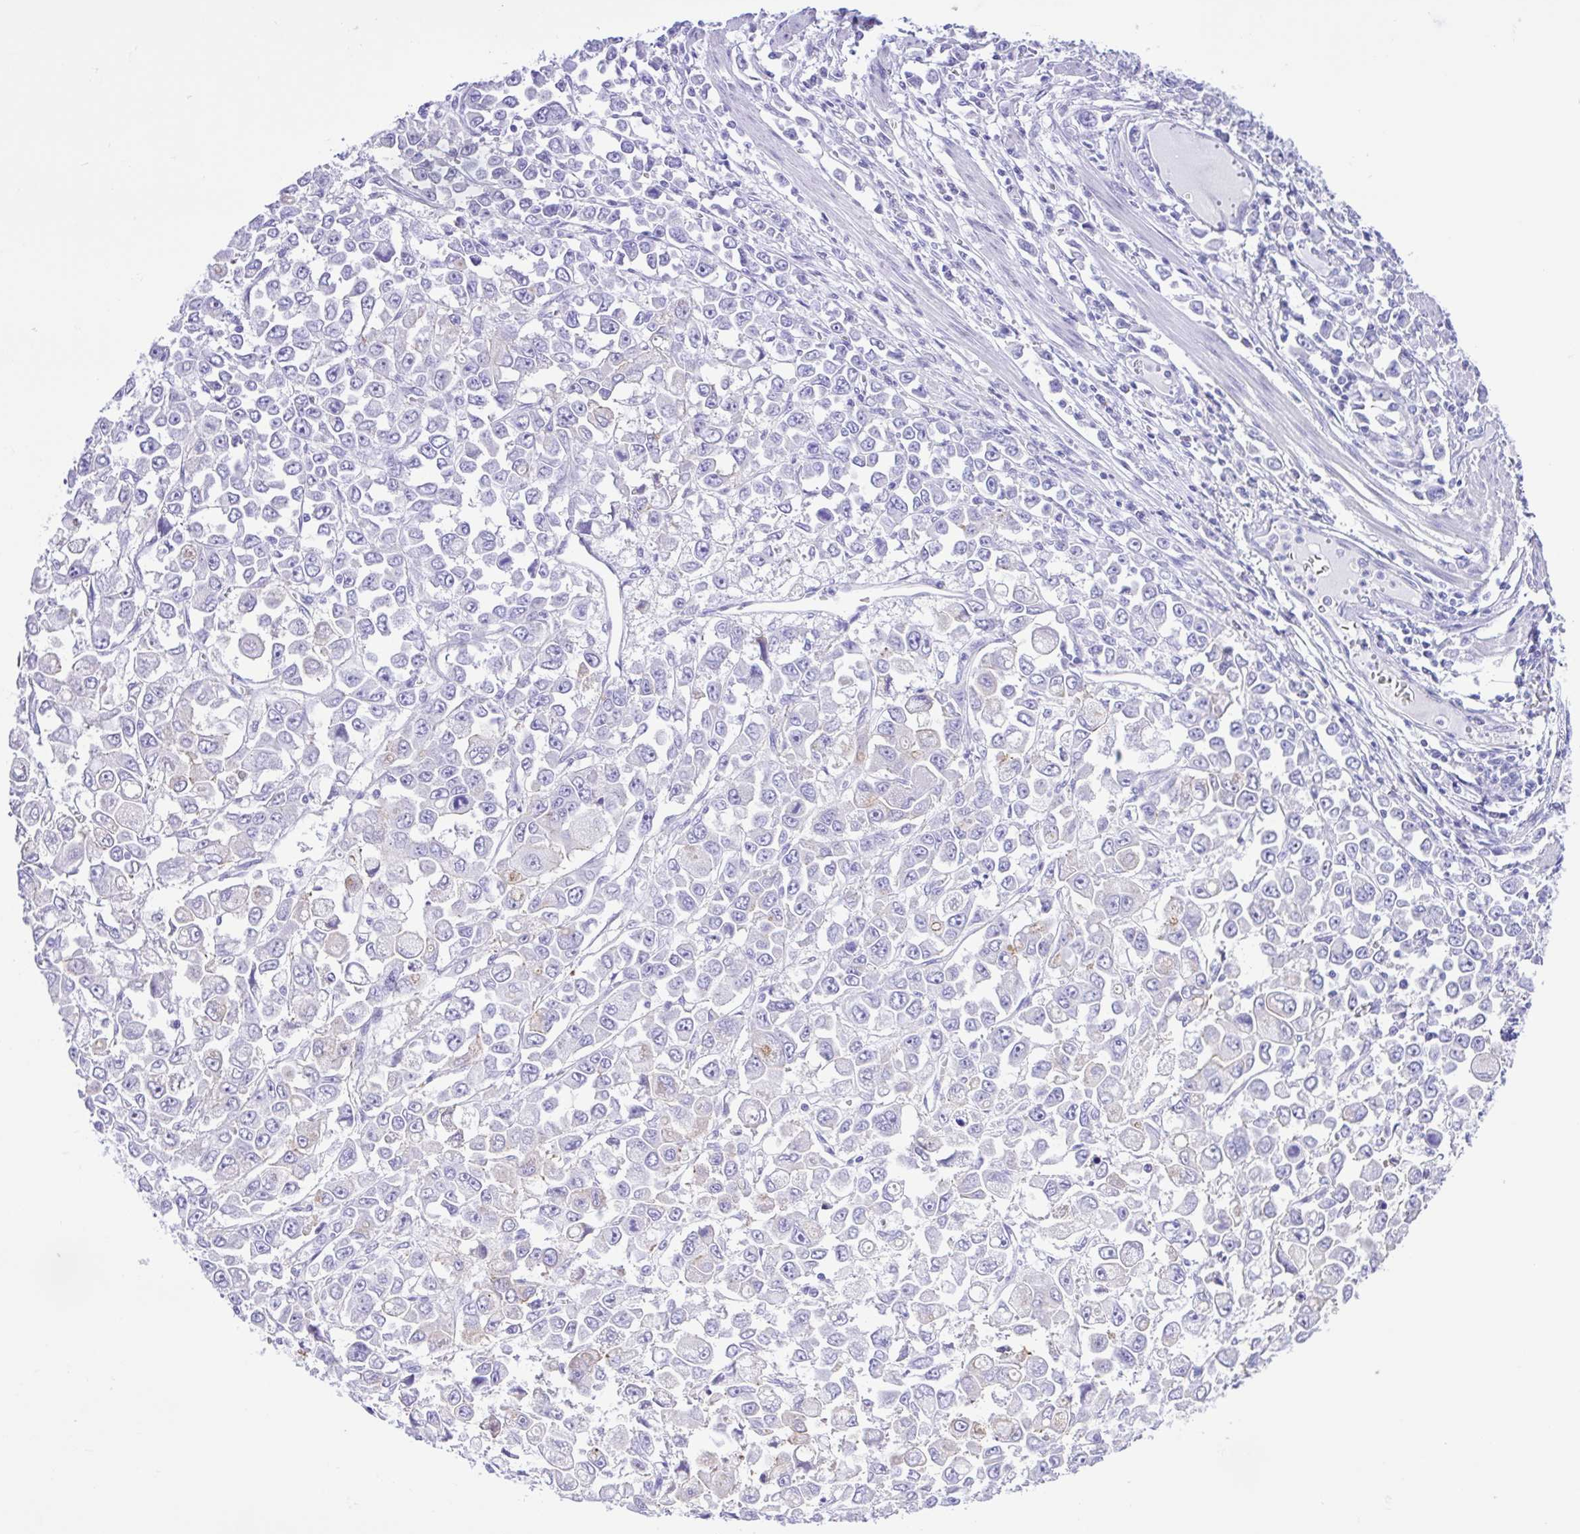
{"staining": {"intensity": "negative", "quantity": "none", "location": "none"}, "tissue": "stomach cancer", "cell_type": "Tumor cells", "image_type": "cancer", "snomed": [{"axis": "morphology", "description": "Adenocarcinoma, NOS"}, {"axis": "topography", "description": "Stomach, upper"}], "caption": "A photomicrograph of human stomach cancer is negative for staining in tumor cells.", "gene": "CYP11A1", "patient": {"sex": "male", "age": 70}}